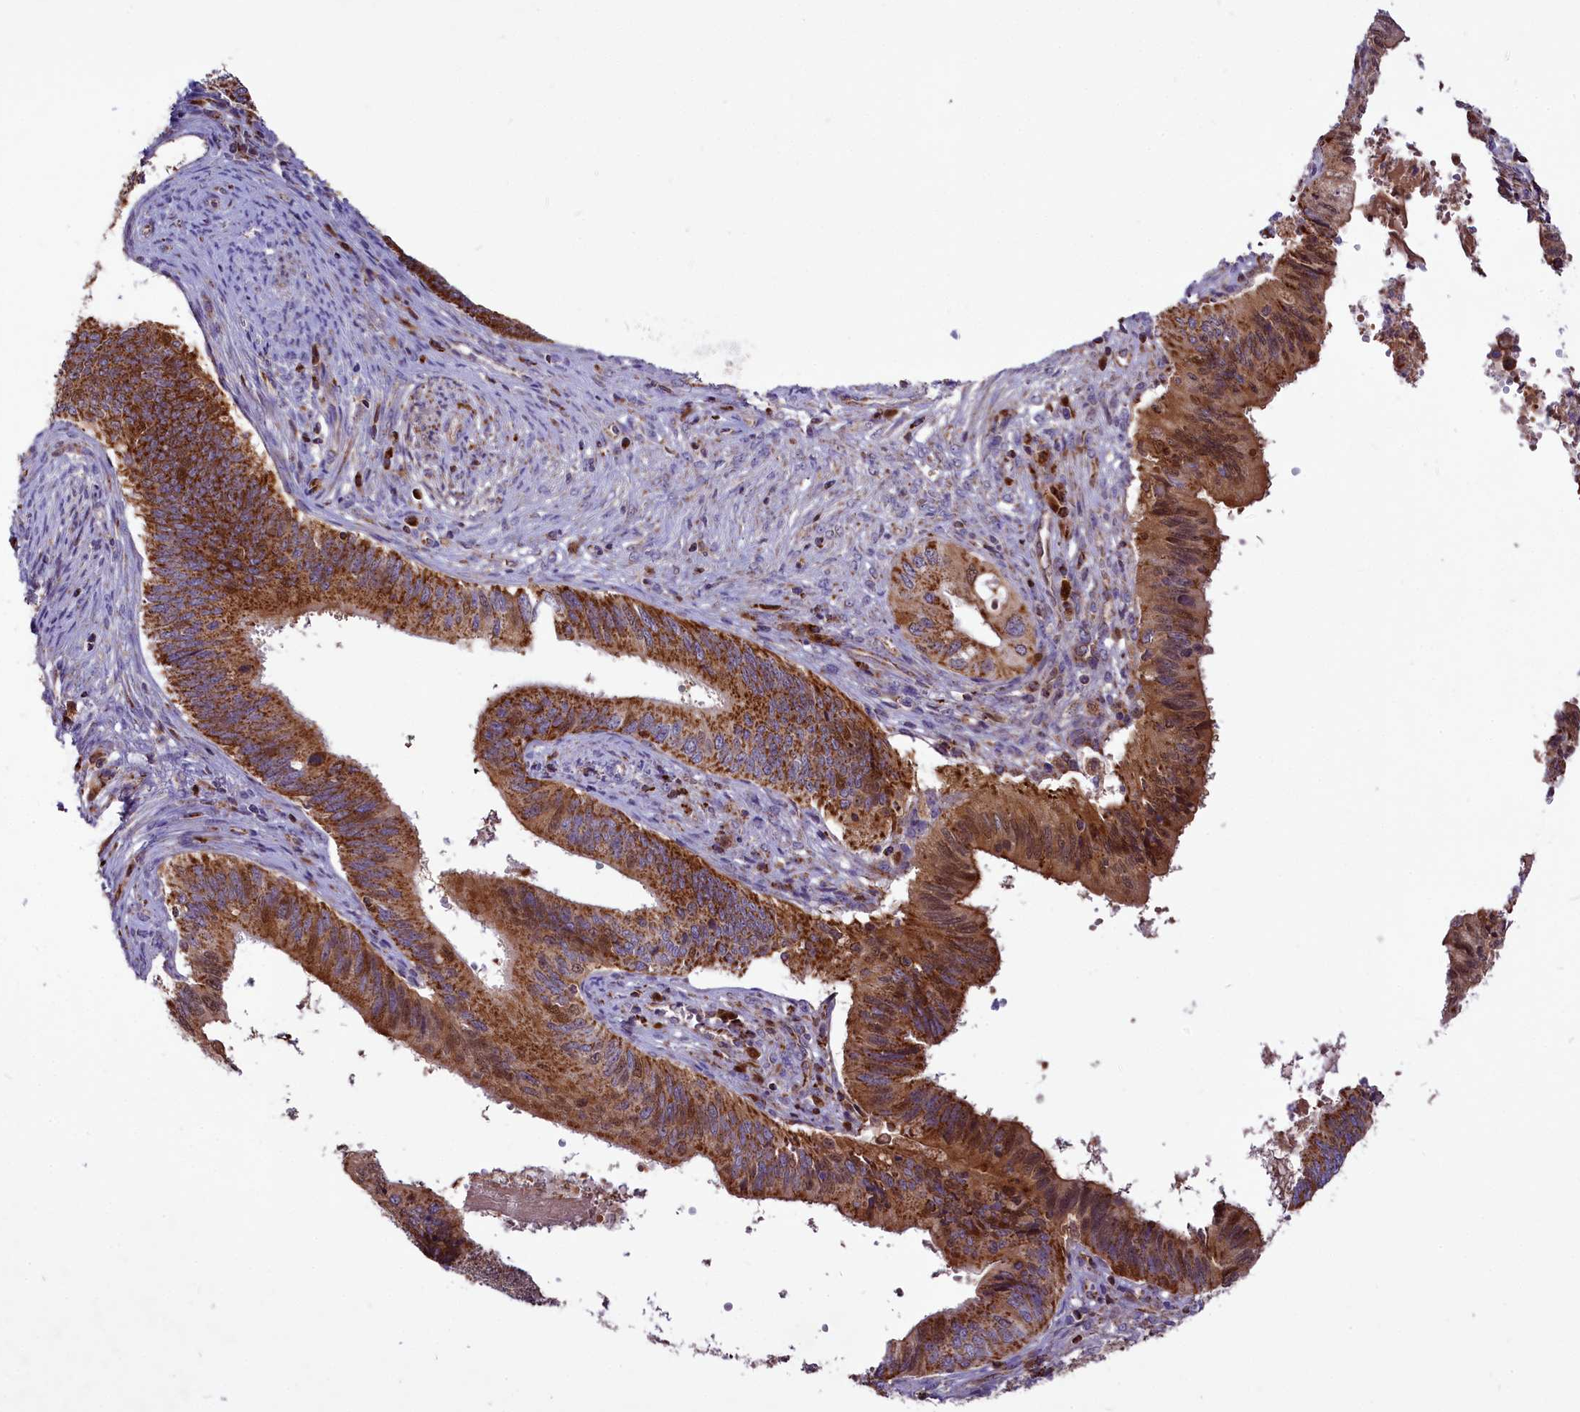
{"staining": {"intensity": "moderate", "quantity": ">75%", "location": "cytoplasmic/membranous"}, "tissue": "cervical cancer", "cell_type": "Tumor cells", "image_type": "cancer", "snomed": [{"axis": "morphology", "description": "Adenocarcinoma, NOS"}, {"axis": "topography", "description": "Cervix"}], "caption": "Cervical cancer (adenocarcinoma) stained for a protein reveals moderate cytoplasmic/membranous positivity in tumor cells.", "gene": "COX17", "patient": {"sex": "female", "age": 42}}